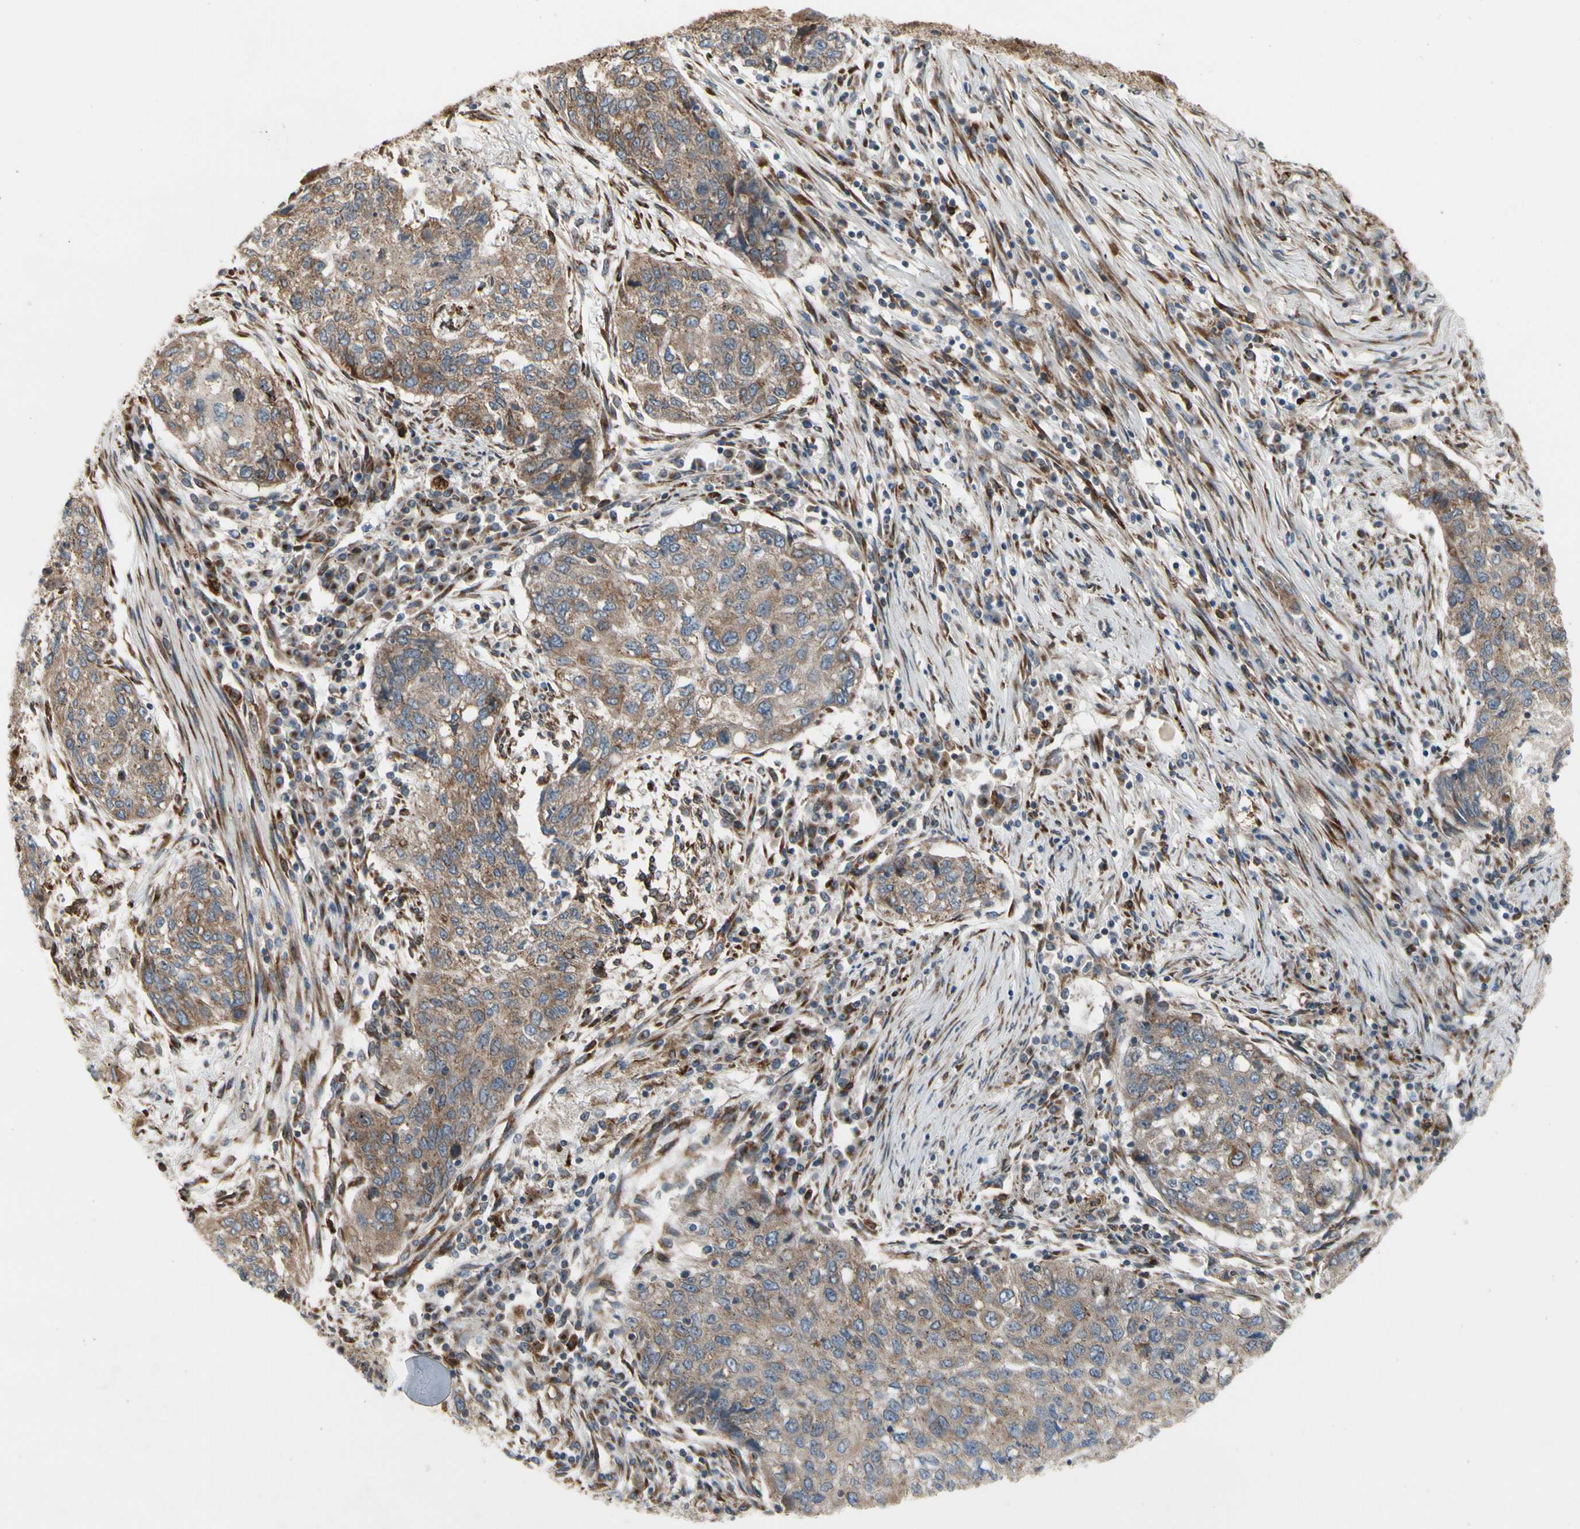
{"staining": {"intensity": "moderate", "quantity": ">75%", "location": "cytoplasmic/membranous"}, "tissue": "lung cancer", "cell_type": "Tumor cells", "image_type": "cancer", "snomed": [{"axis": "morphology", "description": "Squamous cell carcinoma, NOS"}, {"axis": "topography", "description": "Lung"}], "caption": "Immunohistochemistry (IHC) photomicrograph of neoplastic tissue: lung cancer stained using immunohistochemistry exhibits medium levels of moderate protein expression localized specifically in the cytoplasmic/membranous of tumor cells, appearing as a cytoplasmic/membranous brown color.", "gene": "SLC39A9", "patient": {"sex": "female", "age": 63}}